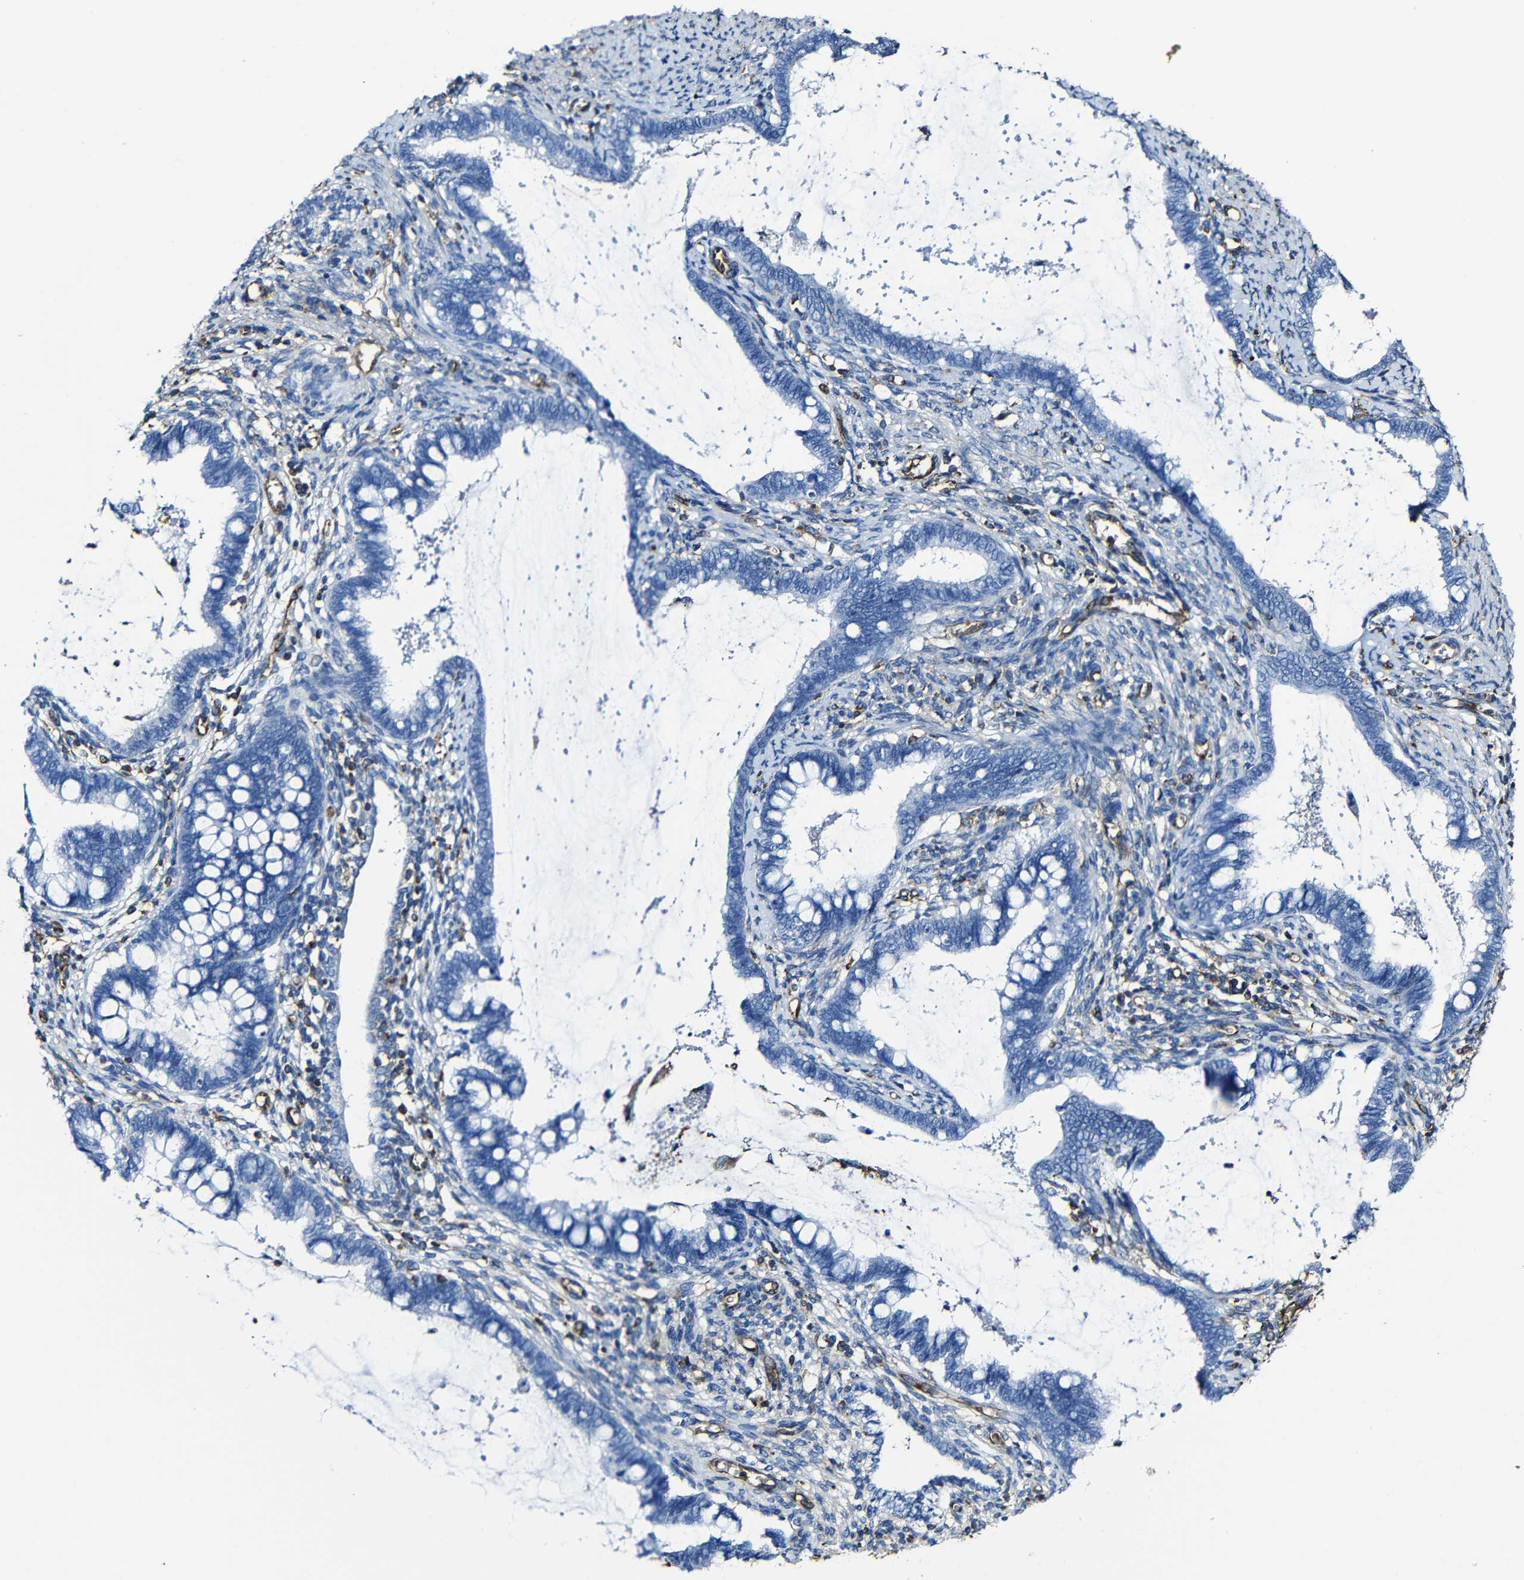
{"staining": {"intensity": "negative", "quantity": "none", "location": "none"}, "tissue": "cervical cancer", "cell_type": "Tumor cells", "image_type": "cancer", "snomed": [{"axis": "morphology", "description": "Adenocarcinoma, NOS"}, {"axis": "topography", "description": "Cervix"}], "caption": "Immunohistochemical staining of human cervical cancer demonstrates no significant staining in tumor cells.", "gene": "MSN", "patient": {"sex": "female", "age": 44}}